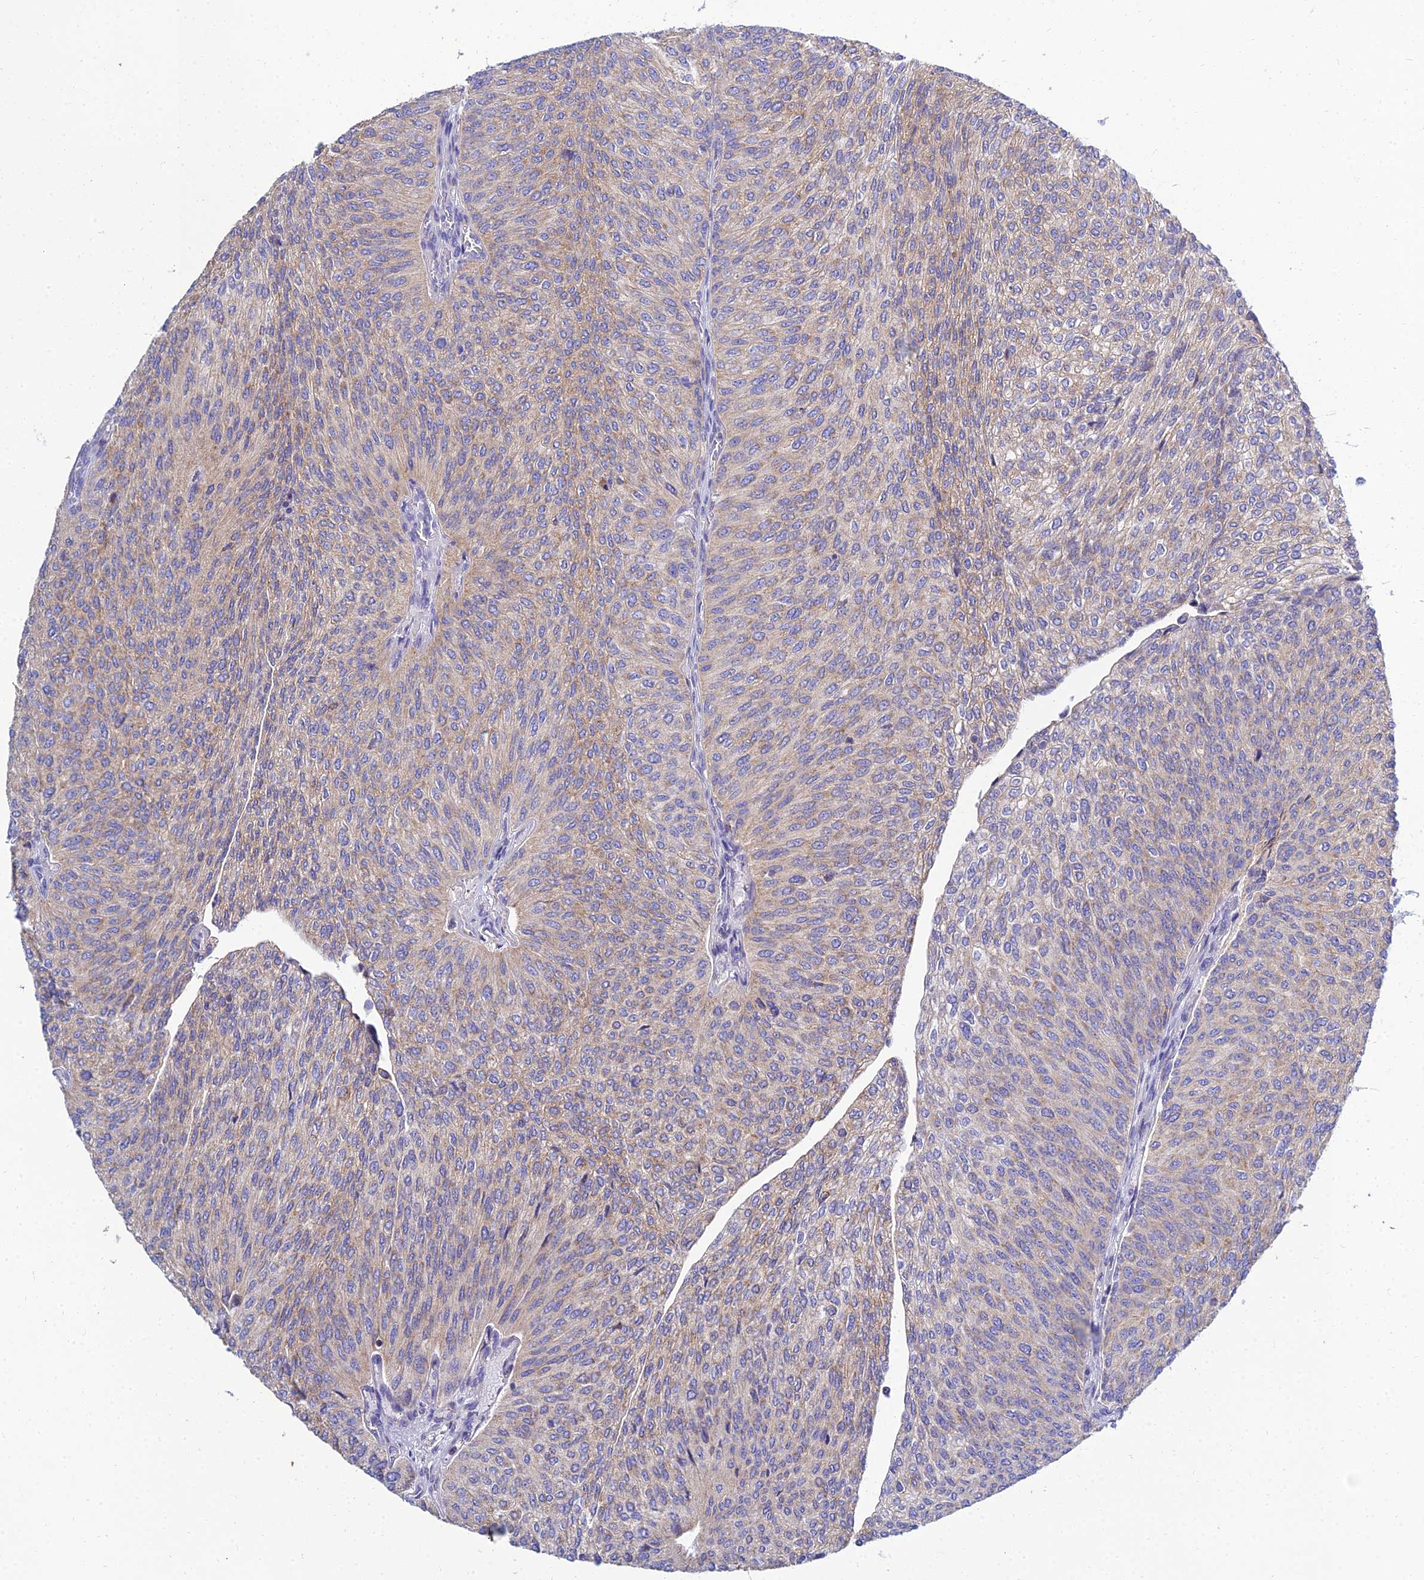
{"staining": {"intensity": "weak", "quantity": "25%-75%", "location": "cytoplasmic/membranous"}, "tissue": "urothelial cancer", "cell_type": "Tumor cells", "image_type": "cancer", "snomed": [{"axis": "morphology", "description": "Urothelial carcinoma, High grade"}, {"axis": "topography", "description": "Urinary bladder"}], "caption": "Immunohistochemistry (IHC) image of neoplastic tissue: human urothelial cancer stained using immunohistochemistry displays low levels of weak protein expression localized specifically in the cytoplasmic/membranous of tumor cells, appearing as a cytoplasmic/membranous brown color.", "gene": "NPY", "patient": {"sex": "female", "age": 79}}